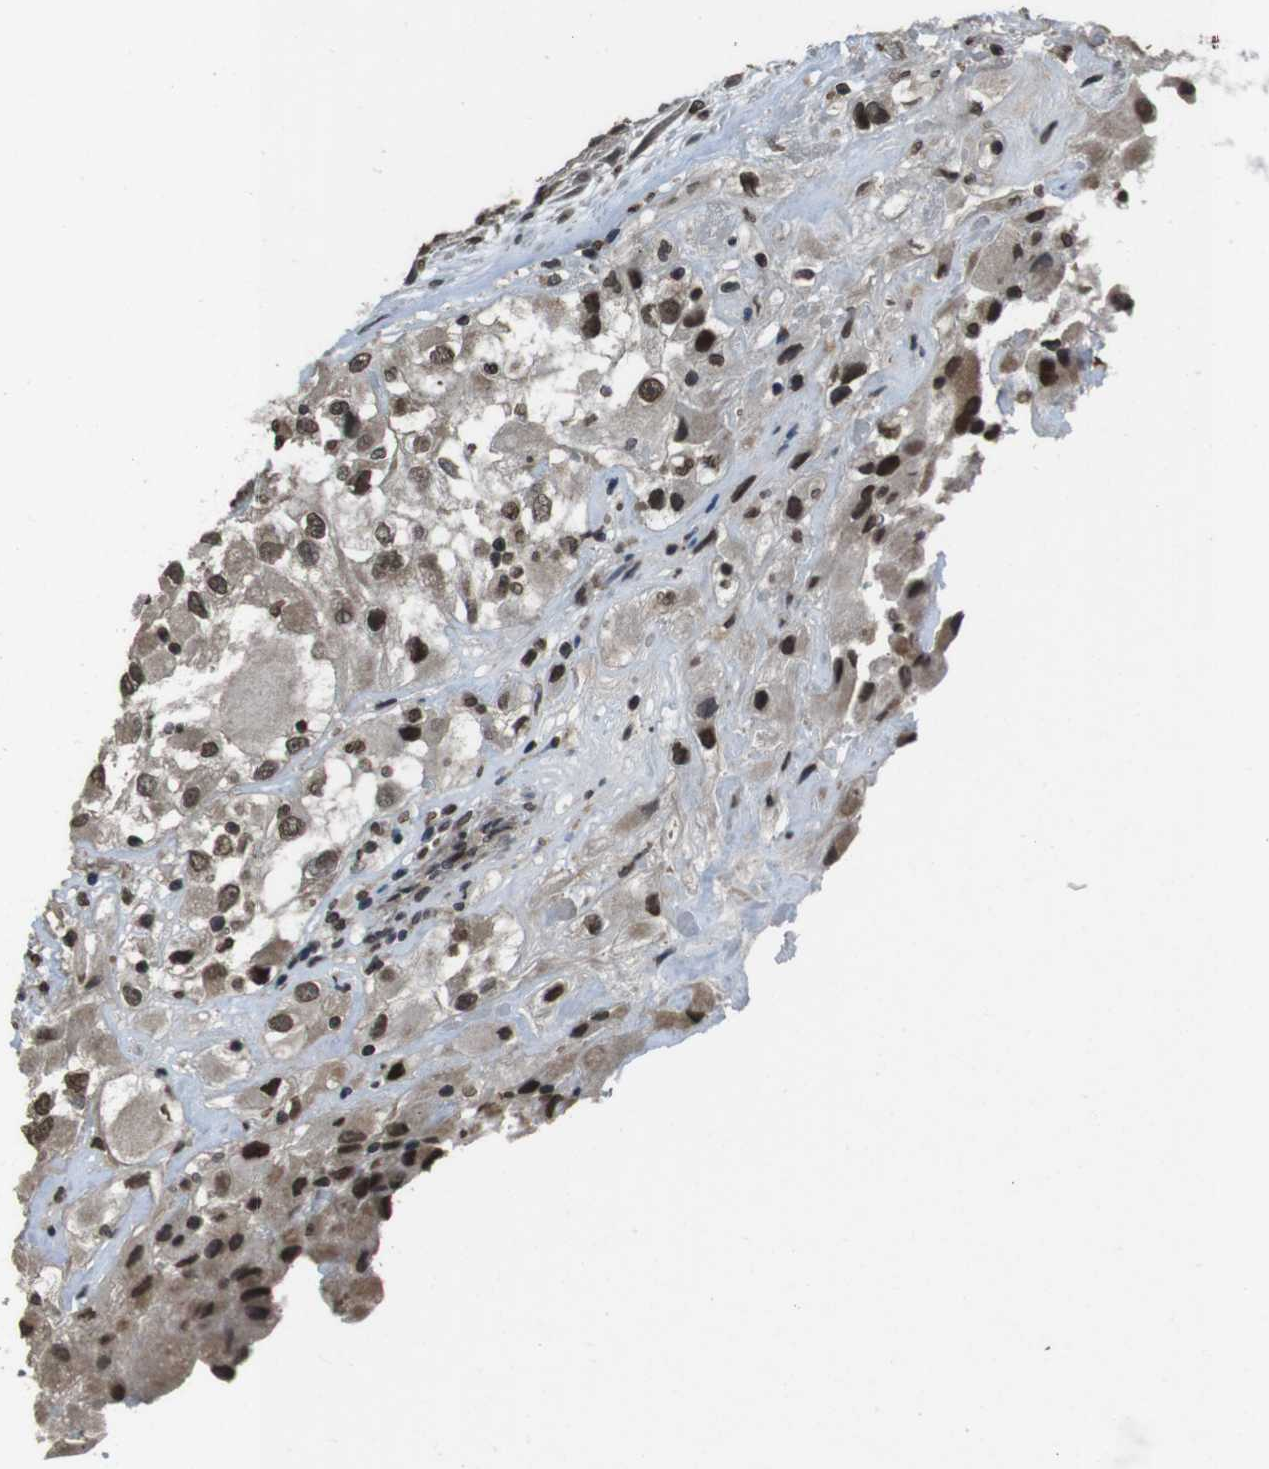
{"staining": {"intensity": "moderate", "quantity": ">75%", "location": "nuclear"}, "tissue": "renal cancer", "cell_type": "Tumor cells", "image_type": "cancer", "snomed": [{"axis": "morphology", "description": "Adenocarcinoma, NOS"}, {"axis": "topography", "description": "Kidney"}], "caption": "IHC of adenocarcinoma (renal) reveals medium levels of moderate nuclear expression in approximately >75% of tumor cells. The protein of interest is shown in brown color, while the nuclei are stained blue.", "gene": "MAF", "patient": {"sex": "female", "age": 52}}